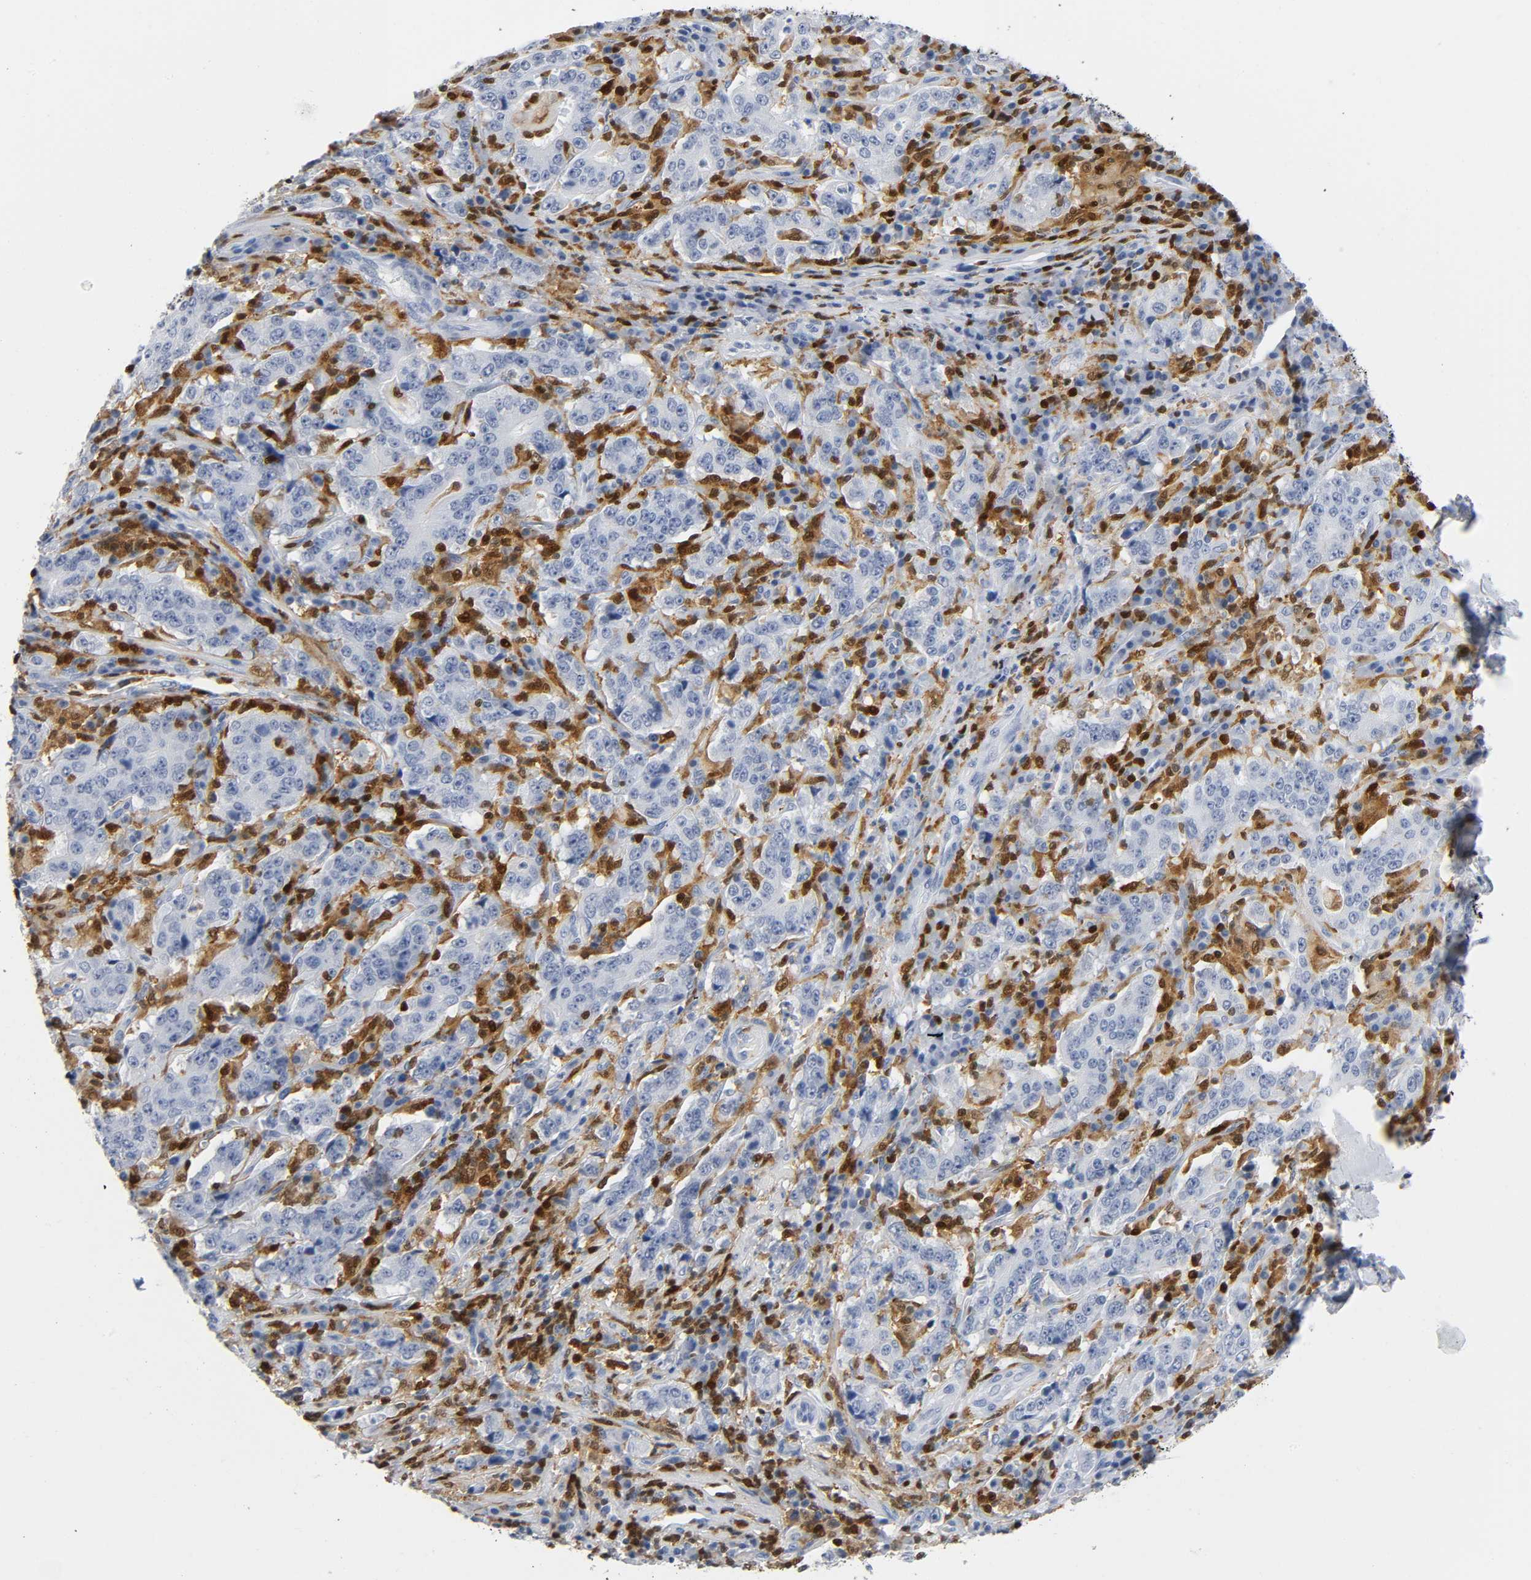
{"staining": {"intensity": "negative", "quantity": "none", "location": "none"}, "tissue": "stomach cancer", "cell_type": "Tumor cells", "image_type": "cancer", "snomed": [{"axis": "morphology", "description": "Normal tissue, NOS"}, {"axis": "morphology", "description": "Adenocarcinoma, NOS"}, {"axis": "topography", "description": "Stomach, upper"}, {"axis": "topography", "description": "Stomach"}], "caption": "An IHC histopathology image of stomach cancer is shown. There is no staining in tumor cells of stomach cancer.", "gene": "DOK2", "patient": {"sex": "male", "age": 59}}